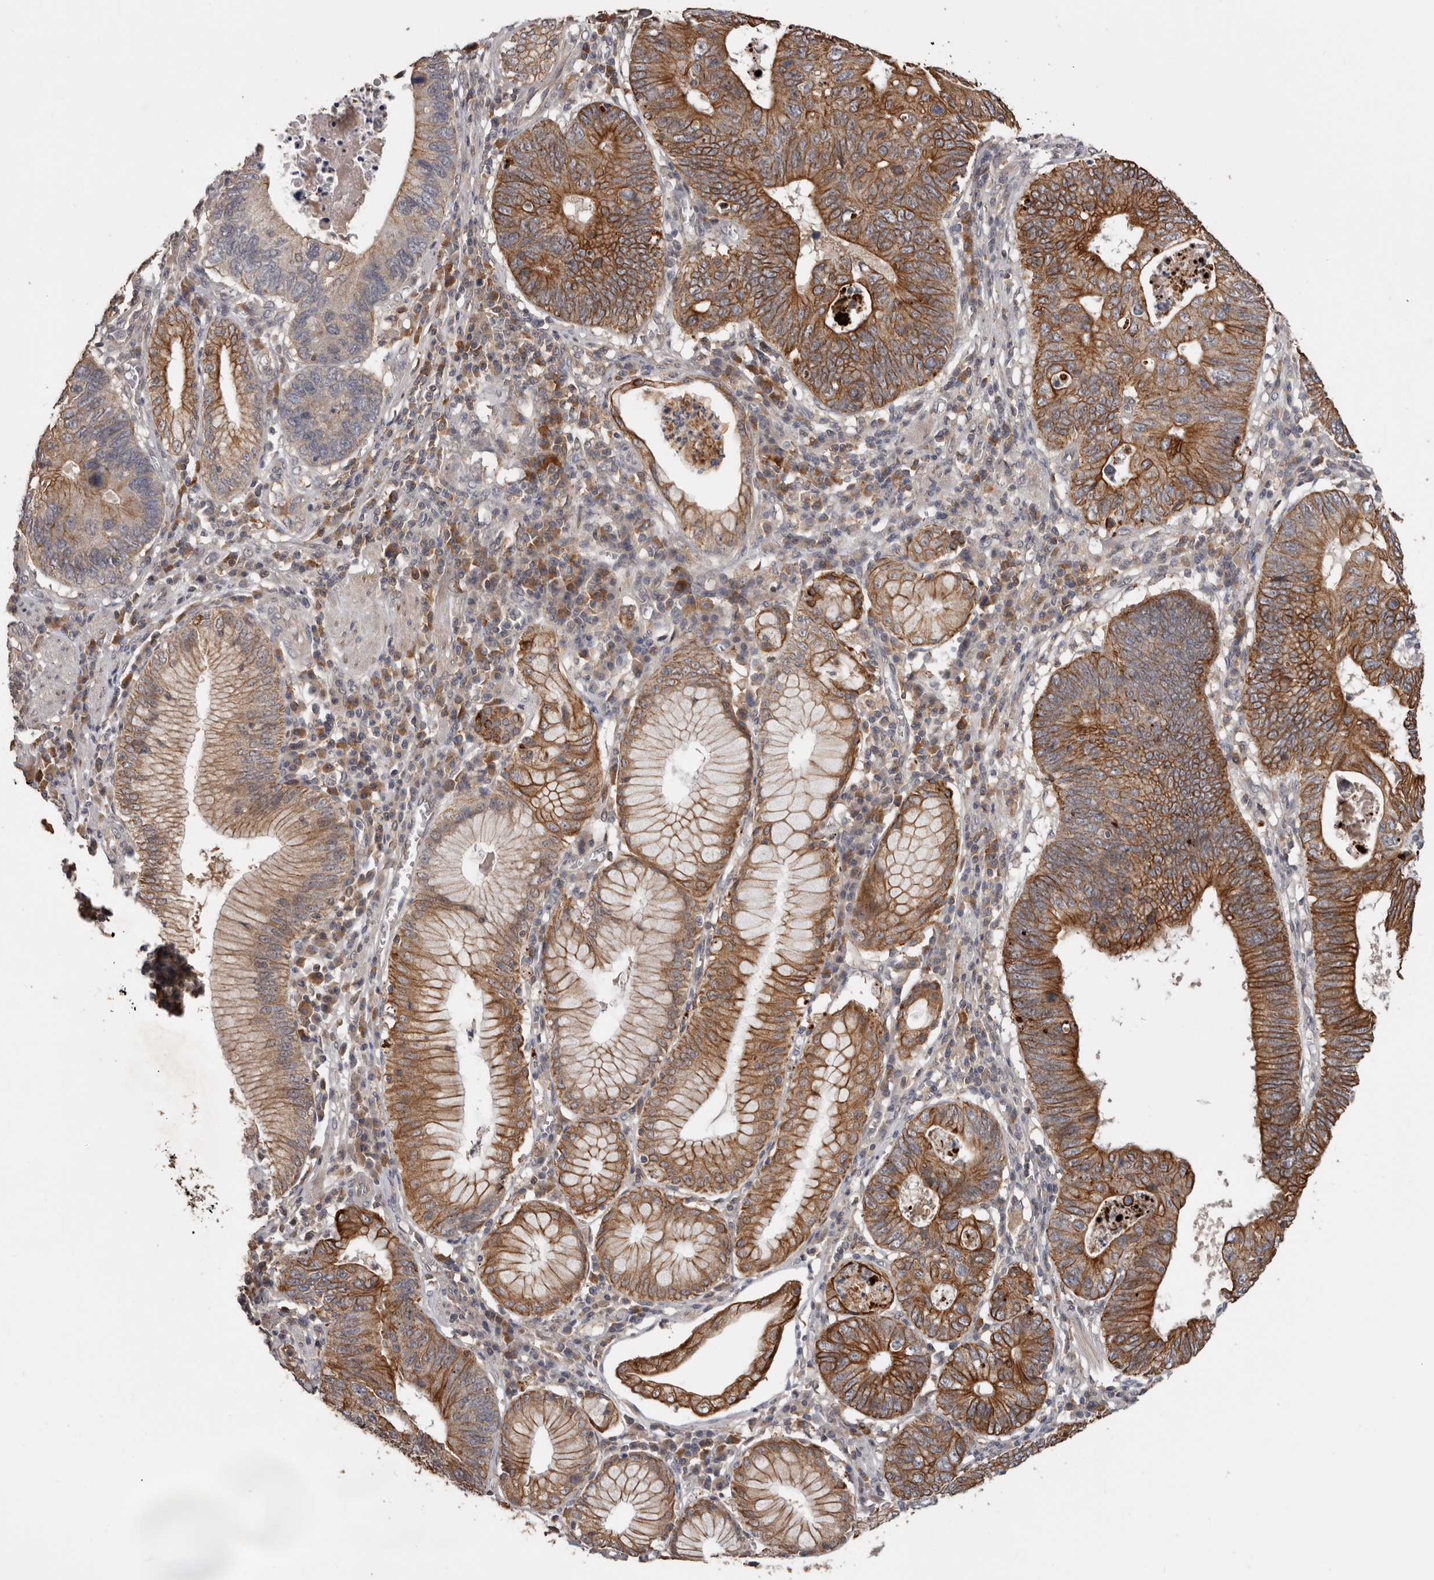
{"staining": {"intensity": "strong", "quantity": ">75%", "location": "cytoplasmic/membranous"}, "tissue": "stomach cancer", "cell_type": "Tumor cells", "image_type": "cancer", "snomed": [{"axis": "morphology", "description": "Adenocarcinoma, NOS"}, {"axis": "topography", "description": "Stomach"}], "caption": "The photomicrograph displays a brown stain indicating the presence of a protein in the cytoplasmic/membranous of tumor cells in stomach cancer.", "gene": "NMUR1", "patient": {"sex": "male", "age": 59}}